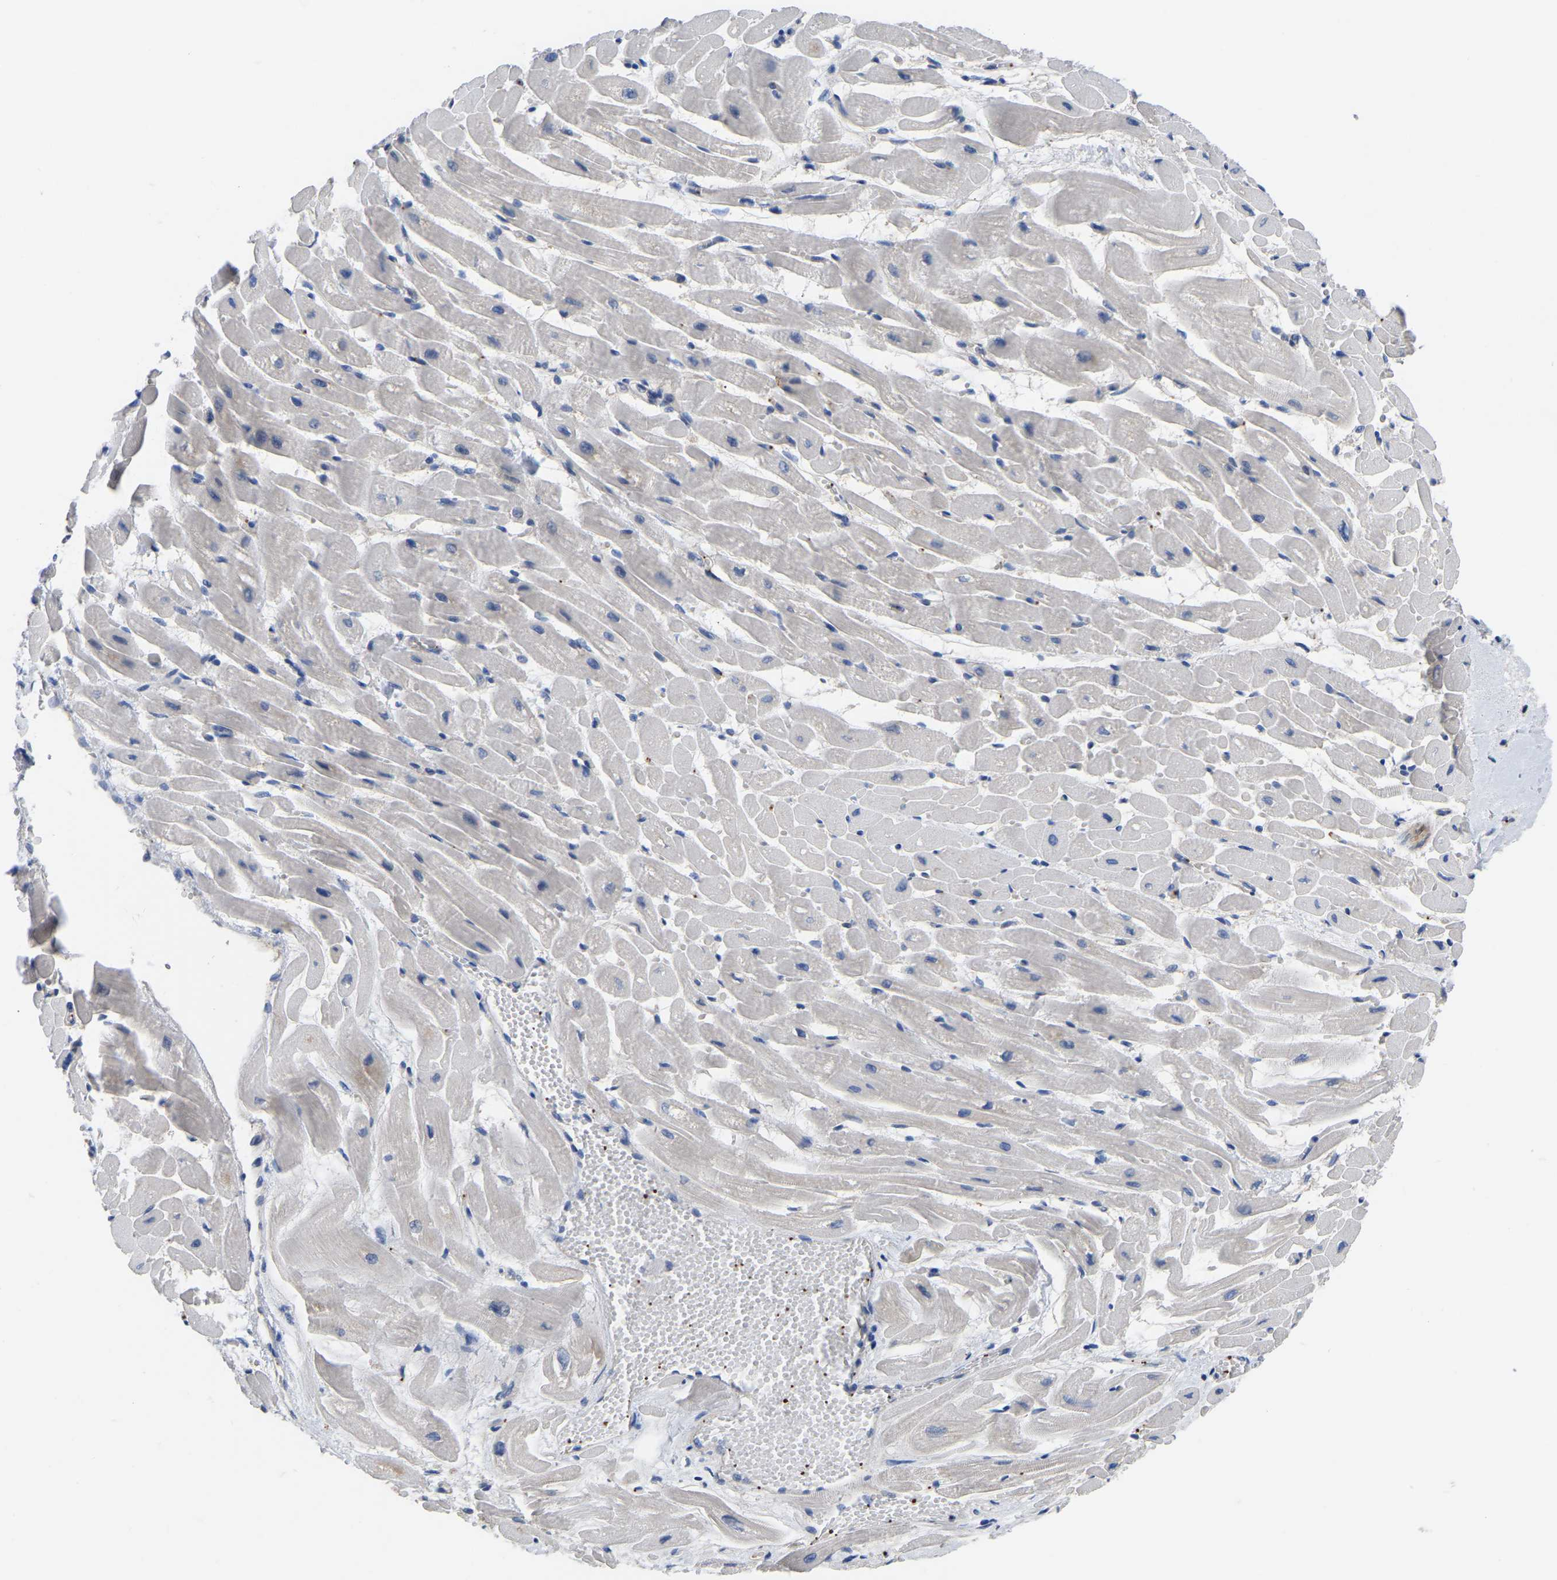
{"staining": {"intensity": "negative", "quantity": "none", "location": "none"}, "tissue": "heart muscle", "cell_type": "Cardiomyocytes", "image_type": "normal", "snomed": [{"axis": "morphology", "description": "Normal tissue, NOS"}, {"axis": "topography", "description": "Heart"}], "caption": "Immunohistochemistry histopathology image of normal human heart muscle stained for a protein (brown), which reveals no expression in cardiomyocytes.", "gene": "ZNF449", "patient": {"sex": "male", "age": 45}}